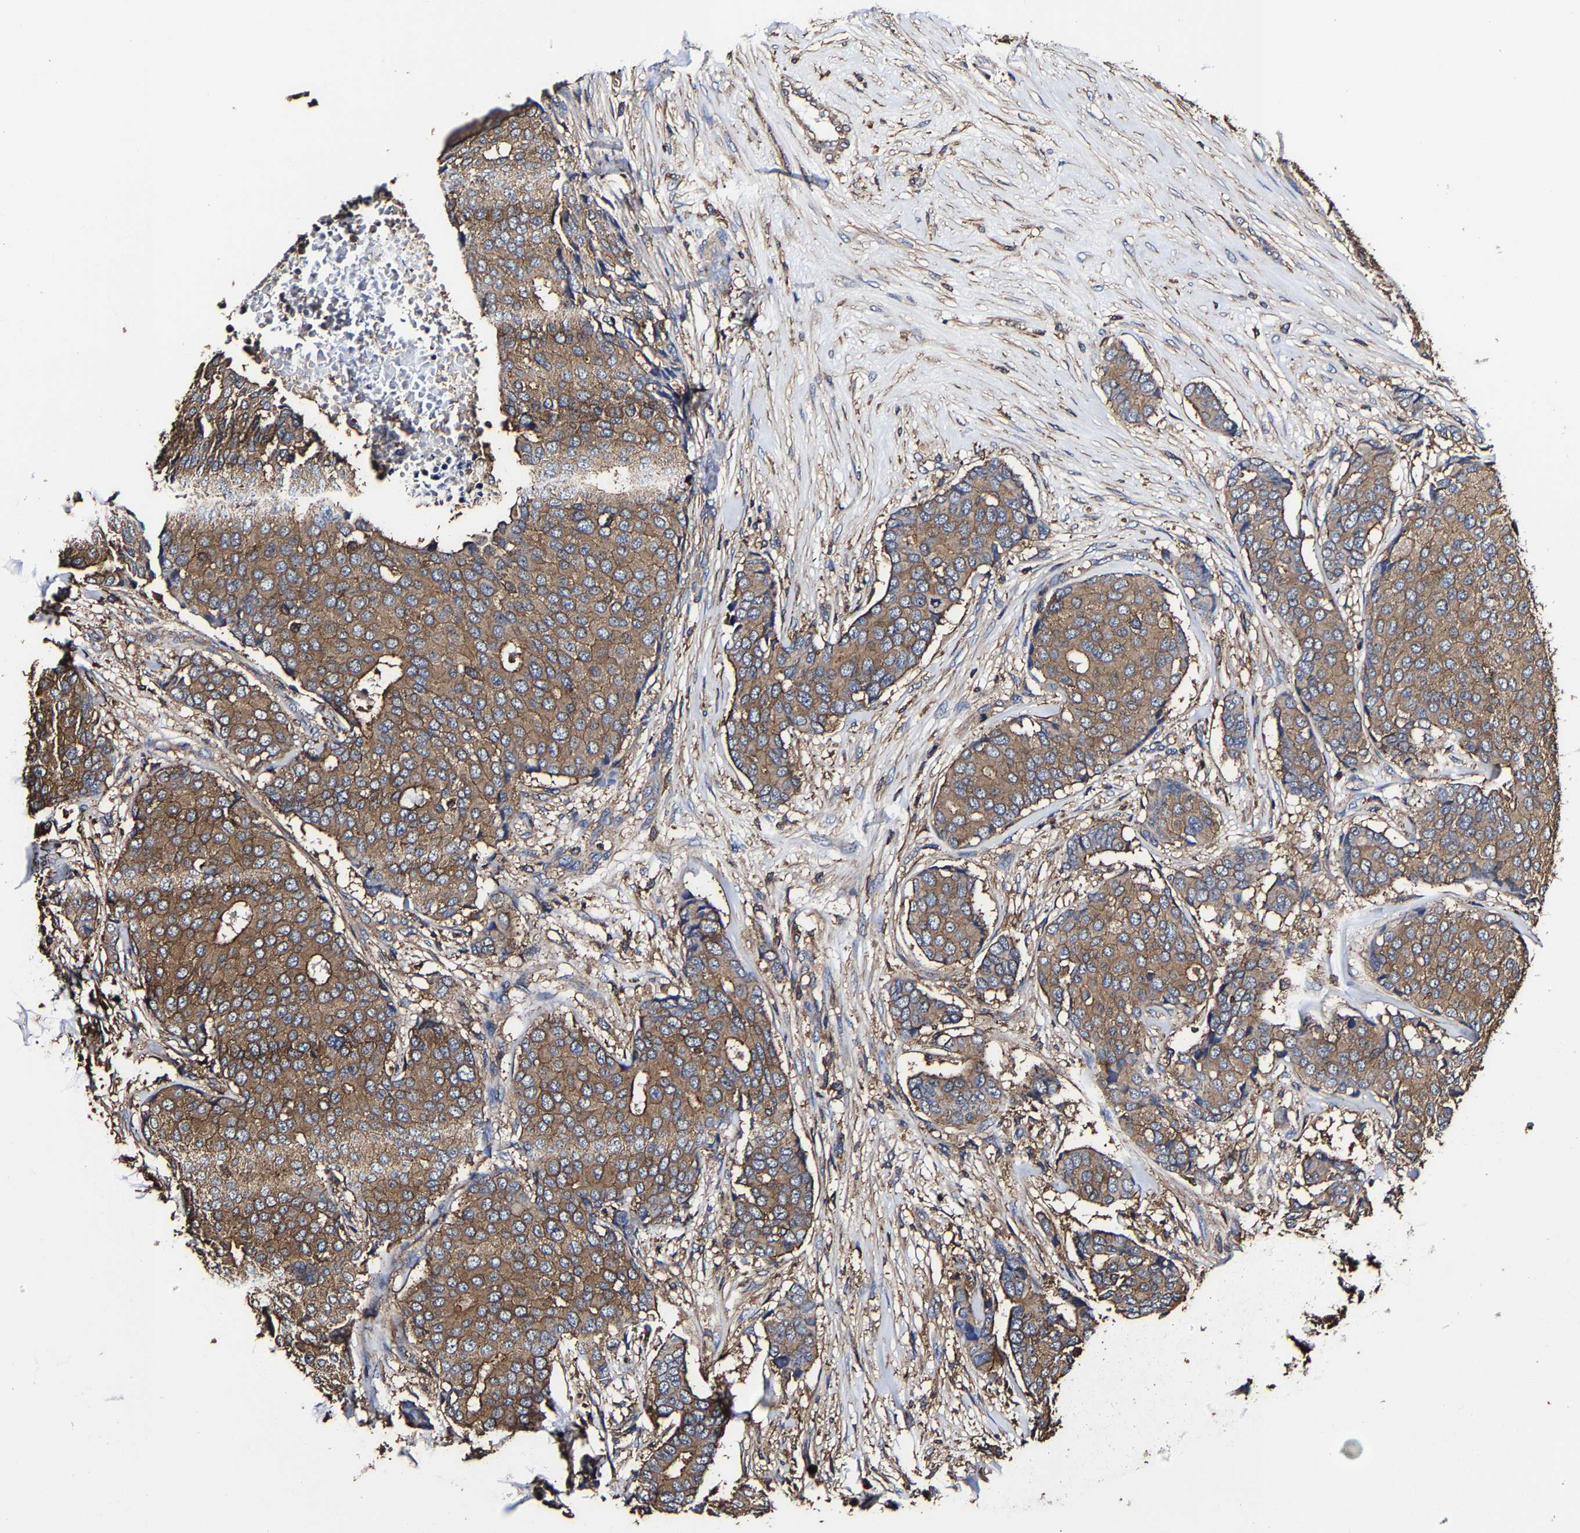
{"staining": {"intensity": "moderate", "quantity": ">75%", "location": "cytoplasmic/membranous"}, "tissue": "breast cancer", "cell_type": "Tumor cells", "image_type": "cancer", "snomed": [{"axis": "morphology", "description": "Duct carcinoma"}, {"axis": "topography", "description": "Breast"}], "caption": "Breast cancer was stained to show a protein in brown. There is medium levels of moderate cytoplasmic/membranous staining in approximately >75% of tumor cells.", "gene": "SSH3", "patient": {"sex": "female", "age": 75}}